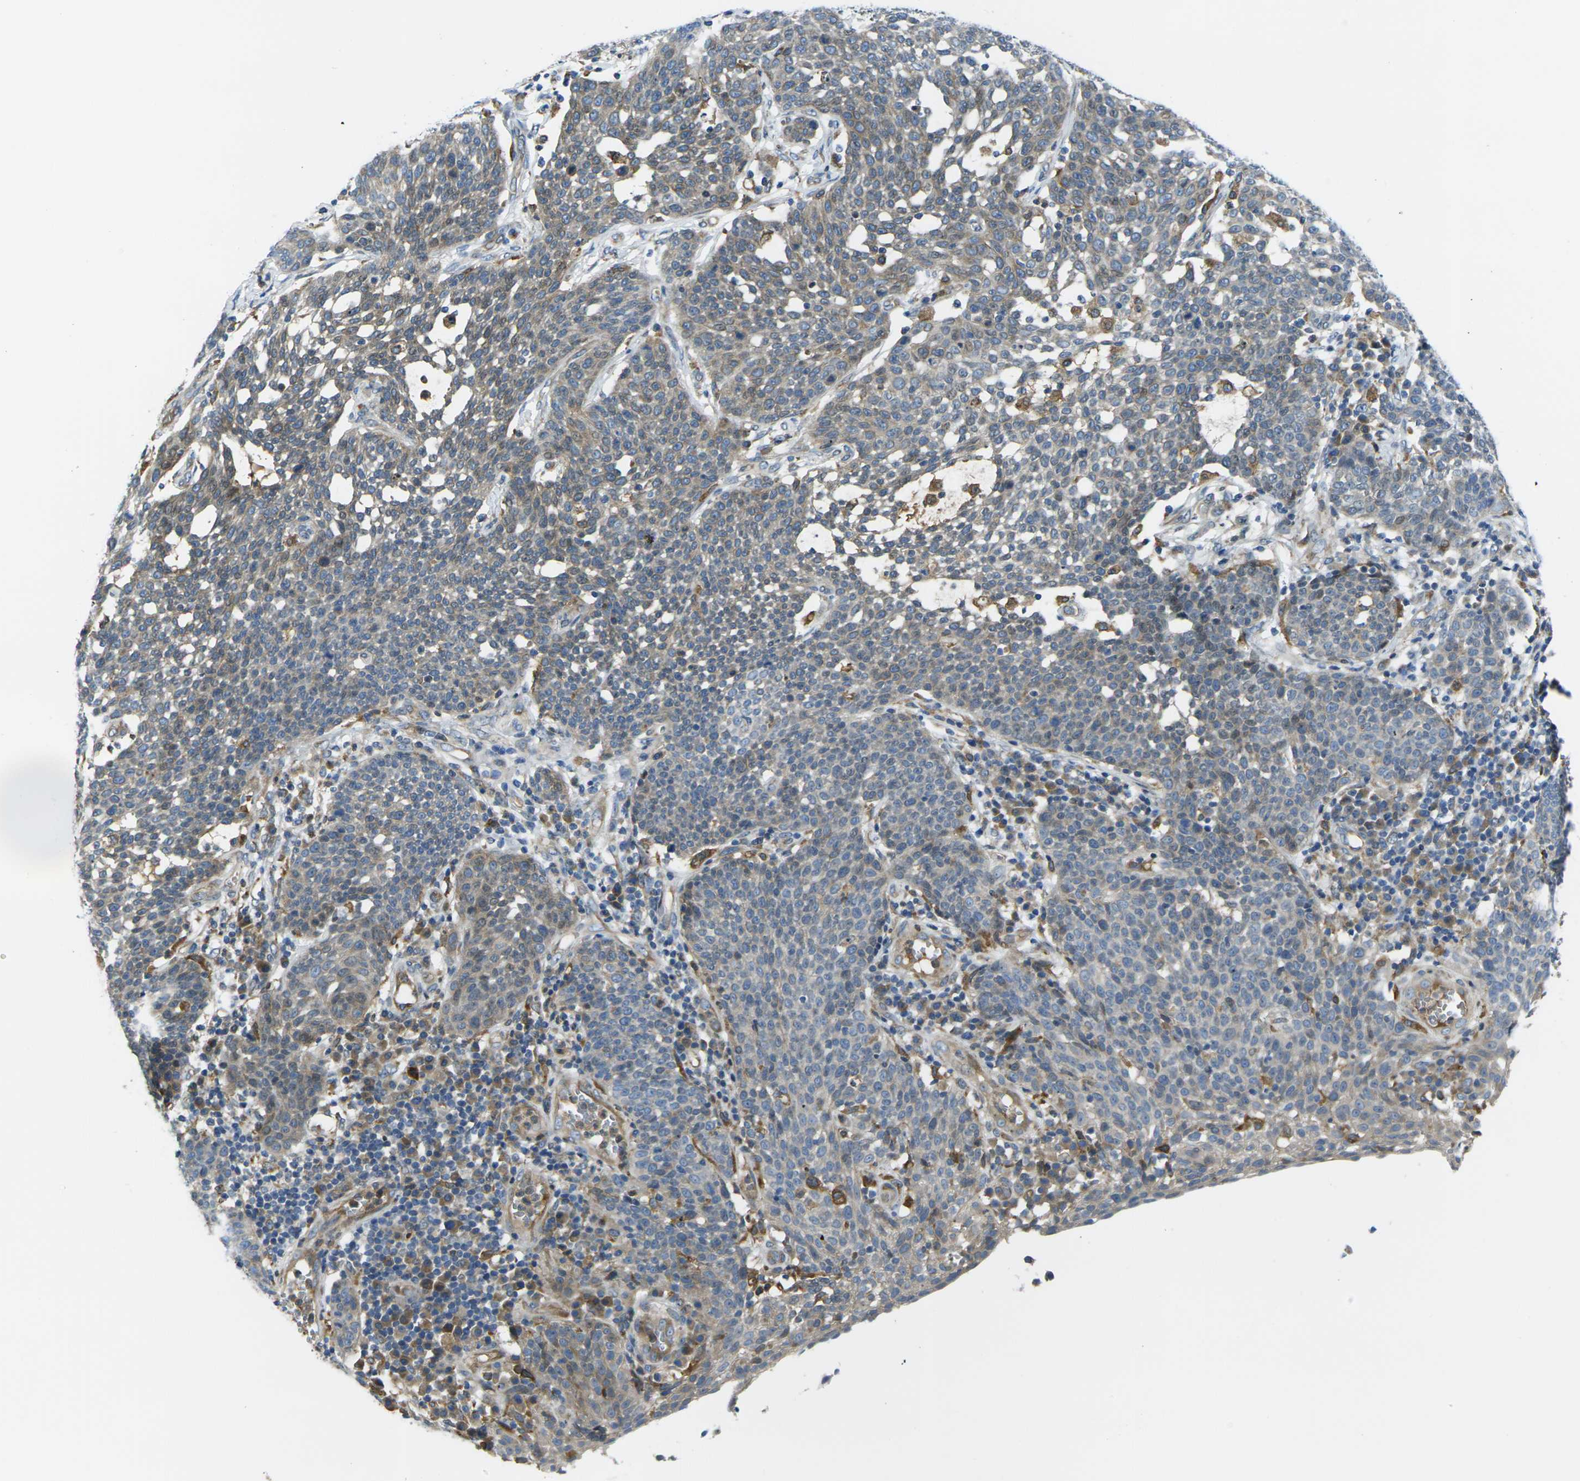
{"staining": {"intensity": "weak", "quantity": "<25%", "location": "cytoplasmic/membranous"}, "tissue": "cervical cancer", "cell_type": "Tumor cells", "image_type": "cancer", "snomed": [{"axis": "morphology", "description": "Squamous cell carcinoma, NOS"}, {"axis": "topography", "description": "Cervix"}], "caption": "Cervical cancer (squamous cell carcinoma) was stained to show a protein in brown. There is no significant staining in tumor cells.", "gene": "FZD1", "patient": {"sex": "female", "age": 34}}